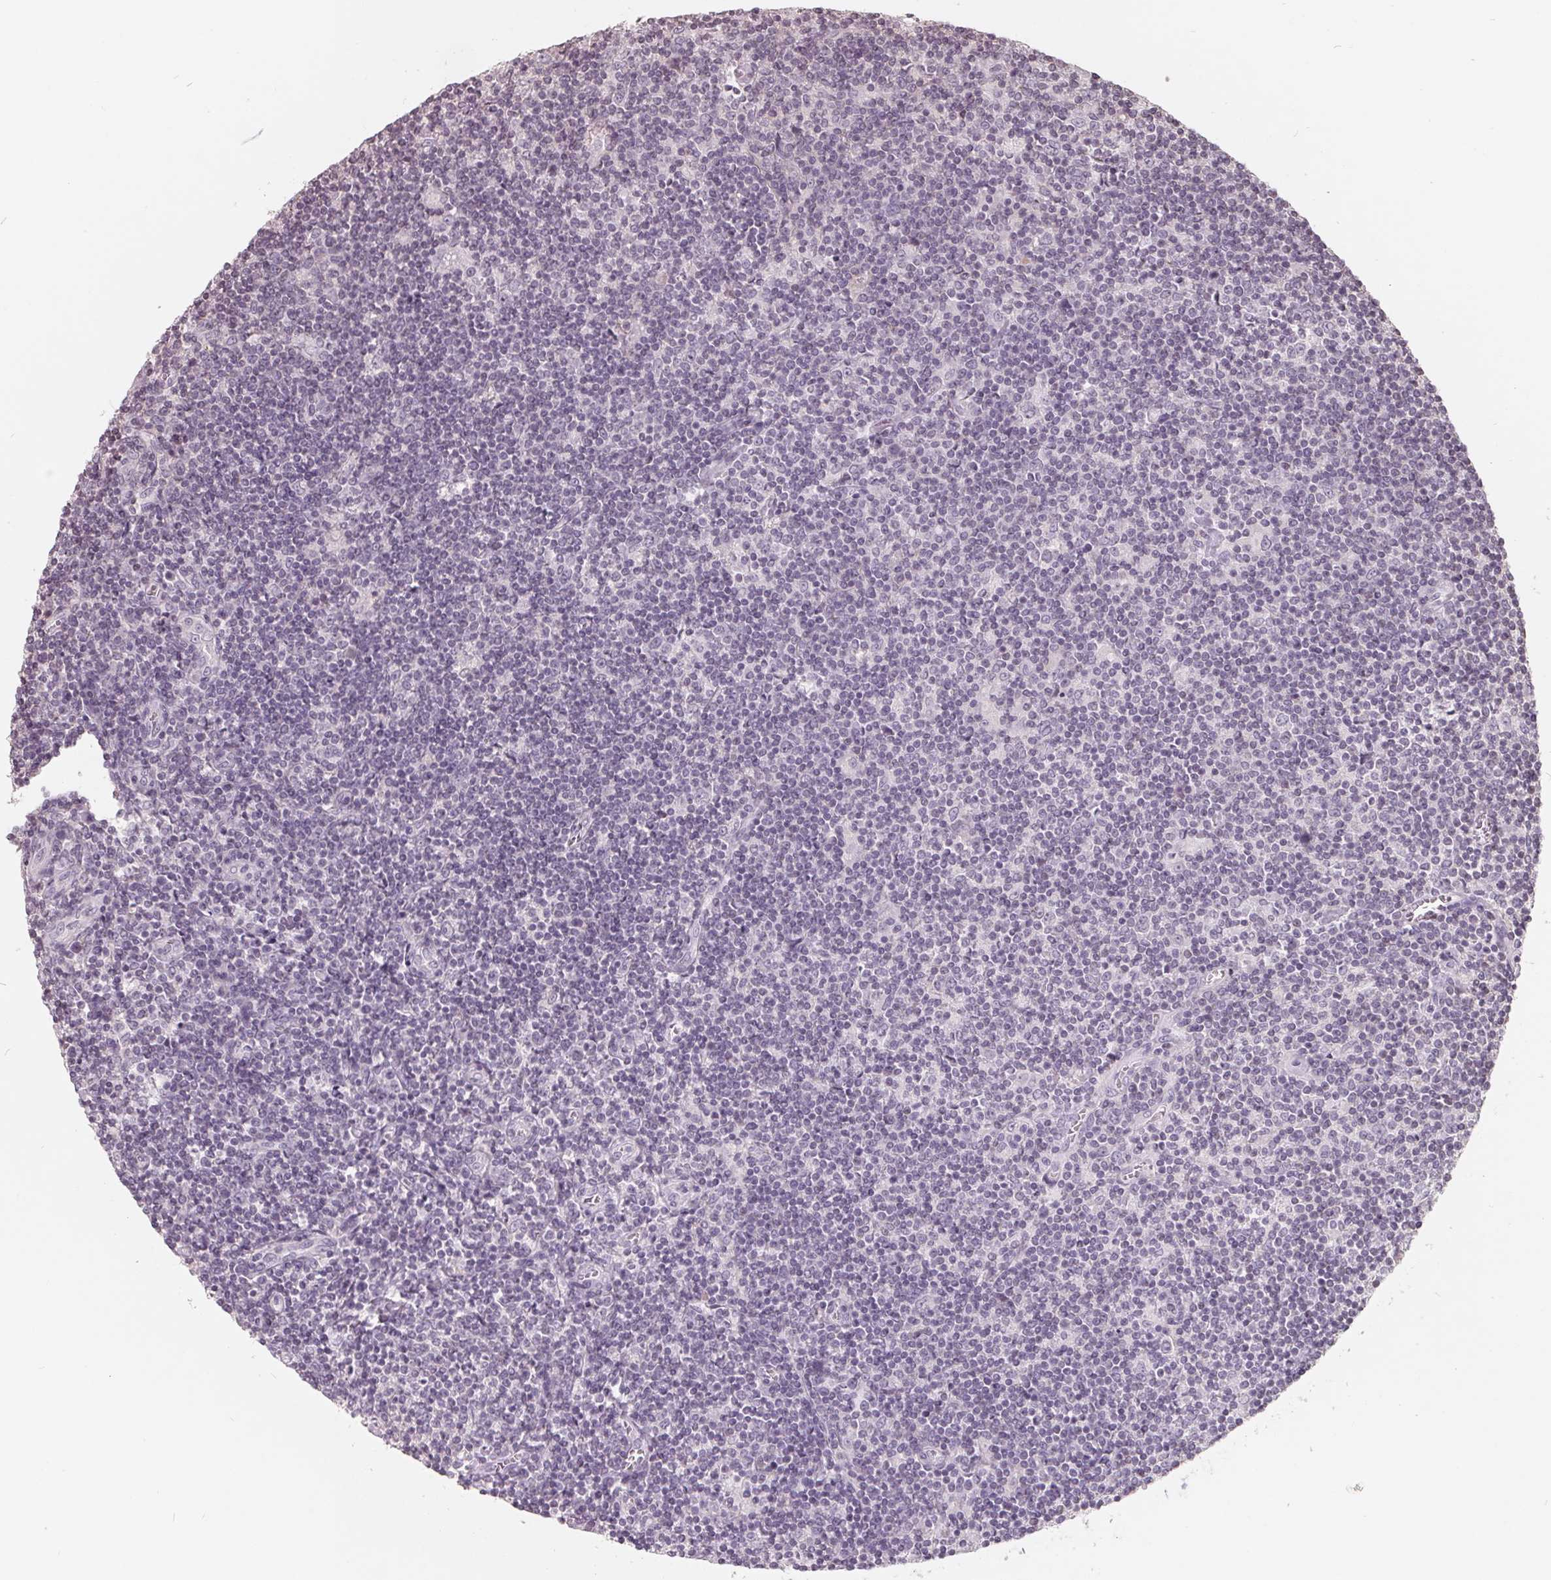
{"staining": {"intensity": "negative", "quantity": "none", "location": "none"}, "tissue": "lymphoma", "cell_type": "Tumor cells", "image_type": "cancer", "snomed": [{"axis": "morphology", "description": "Hodgkin's disease, NOS"}, {"axis": "topography", "description": "Lymph node"}], "caption": "Hodgkin's disease stained for a protein using IHC shows no staining tumor cells.", "gene": "FTCD", "patient": {"sex": "male", "age": 40}}